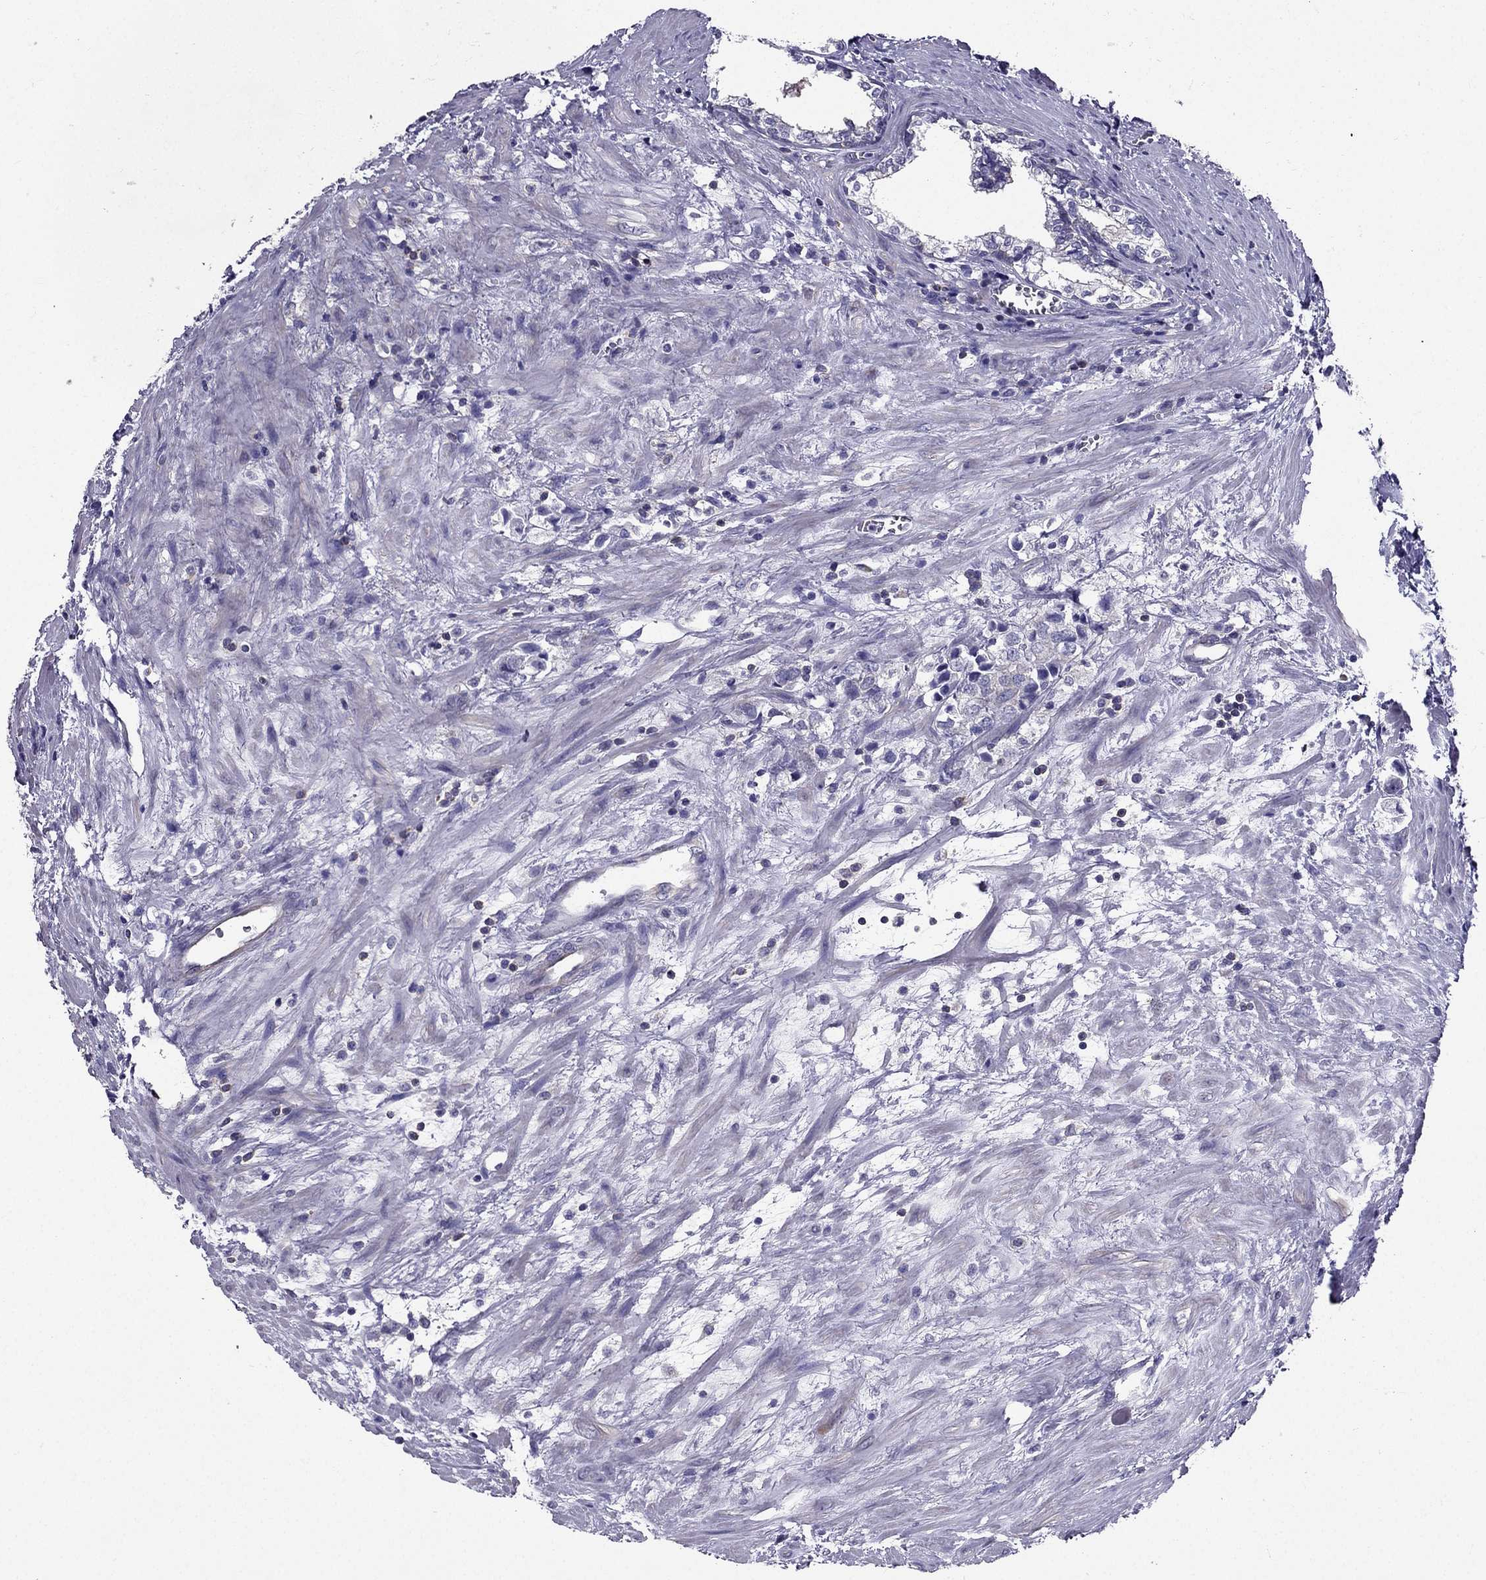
{"staining": {"intensity": "negative", "quantity": "none", "location": "none"}, "tissue": "prostate cancer", "cell_type": "Tumor cells", "image_type": "cancer", "snomed": [{"axis": "morphology", "description": "Adenocarcinoma, NOS"}, {"axis": "topography", "description": "Prostate and seminal vesicle, NOS"}], "caption": "High power microscopy micrograph of an IHC image of prostate adenocarcinoma, revealing no significant expression in tumor cells.", "gene": "AAK1", "patient": {"sex": "male", "age": 63}}